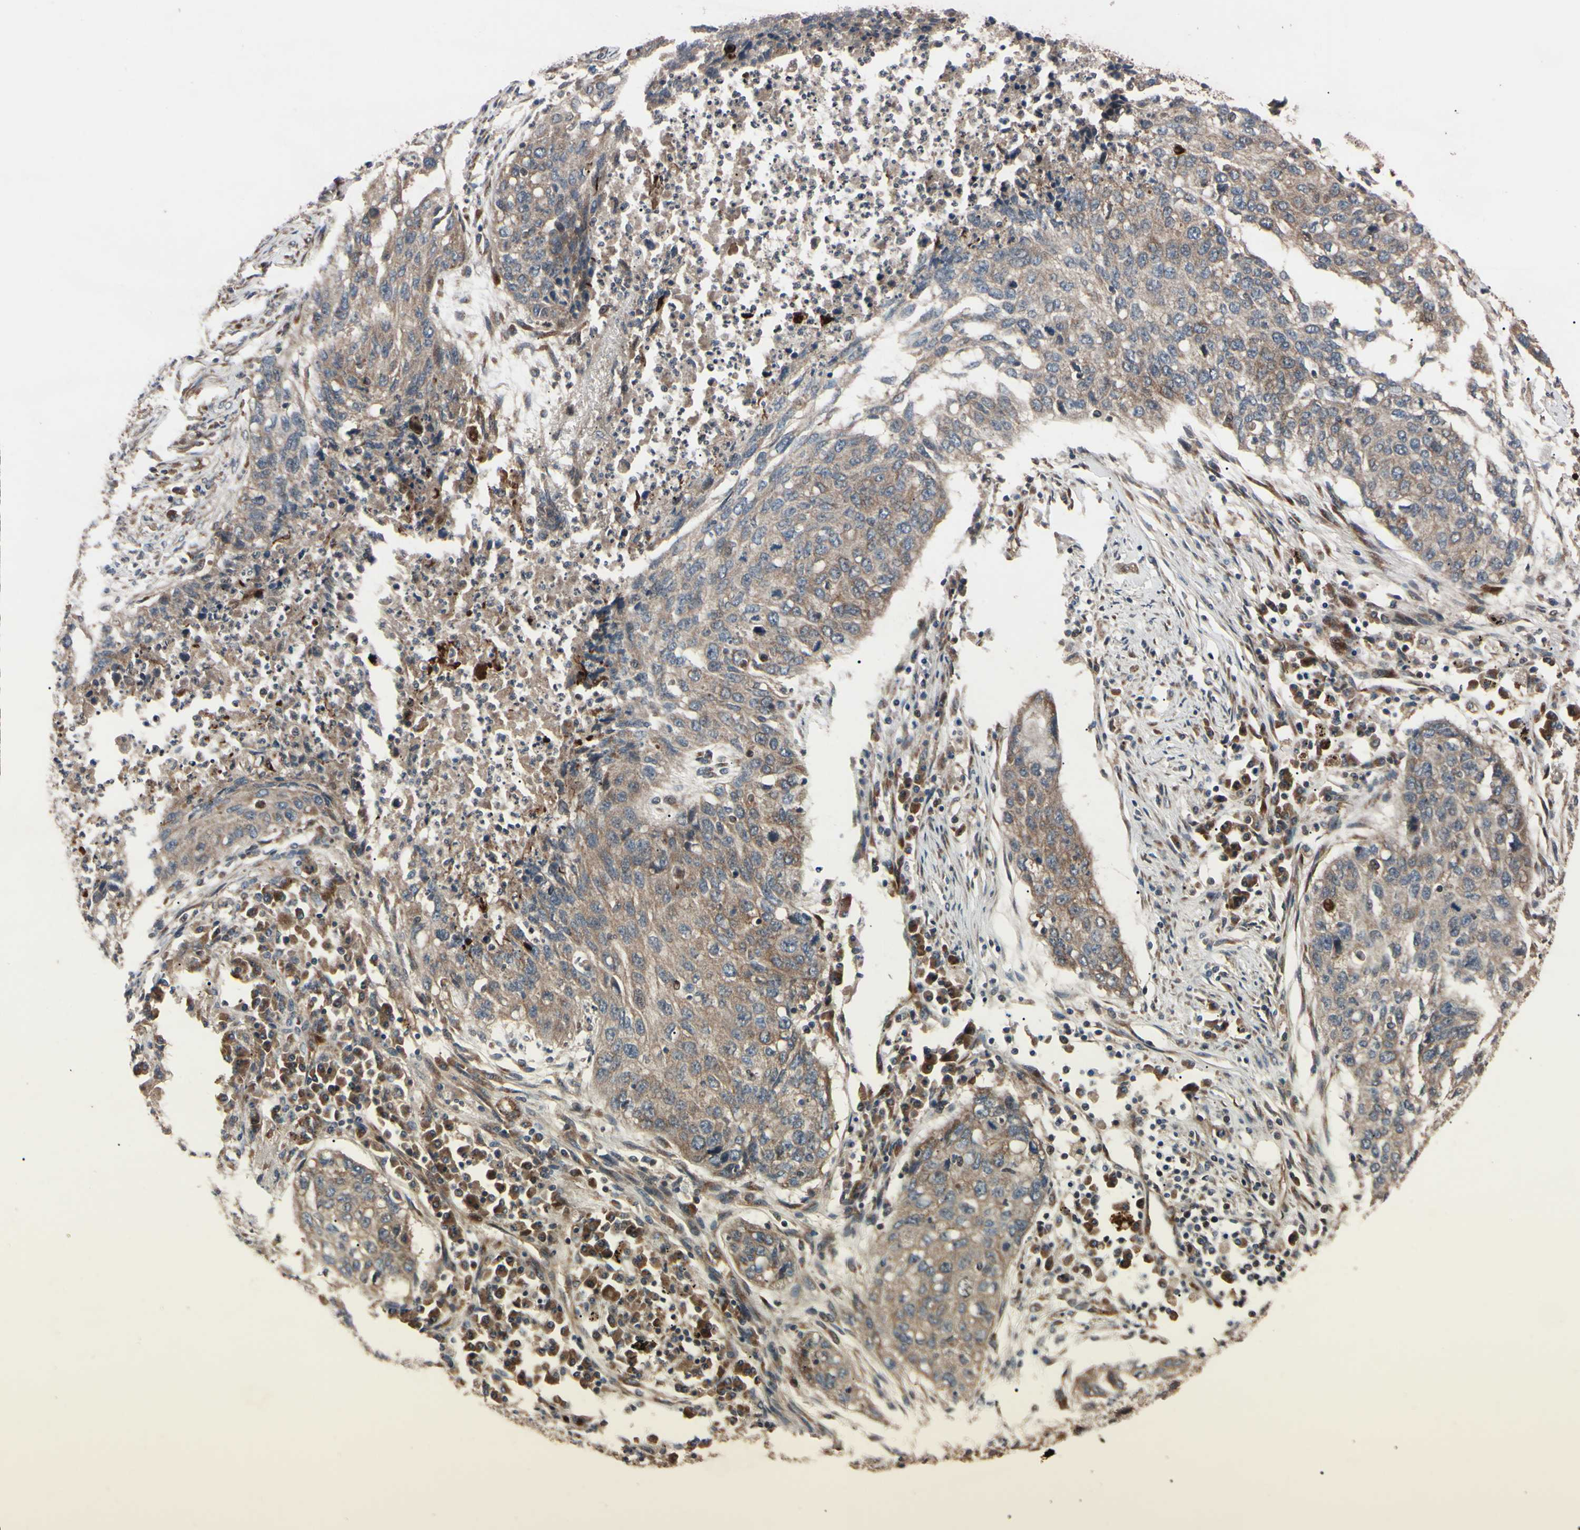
{"staining": {"intensity": "moderate", "quantity": ">75%", "location": "cytoplasmic/membranous"}, "tissue": "lung cancer", "cell_type": "Tumor cells", "image_type": "cancer", "snomed": [{"axis": "morphology", "description": "Squamous cell carcinoma, NOS"}, {"axis": "topography", "description": "Lung"}], "caption": "High-magnification brightfield microscopy of lung cancer stained with DAB (3,3'-diaminobenzidine) (brown) and counterstained with hematoxylin (blue). tumor cells exhibit moderate cytoplasmic/membranous staining is identified in about>75% of cells. Using DAB (brown) and hematoxylin (blue) stains, captured at high magnification using brightfield microscopy.", "gene": "GUCY1B1", "patient": {"sex": "female", "age": 63}}